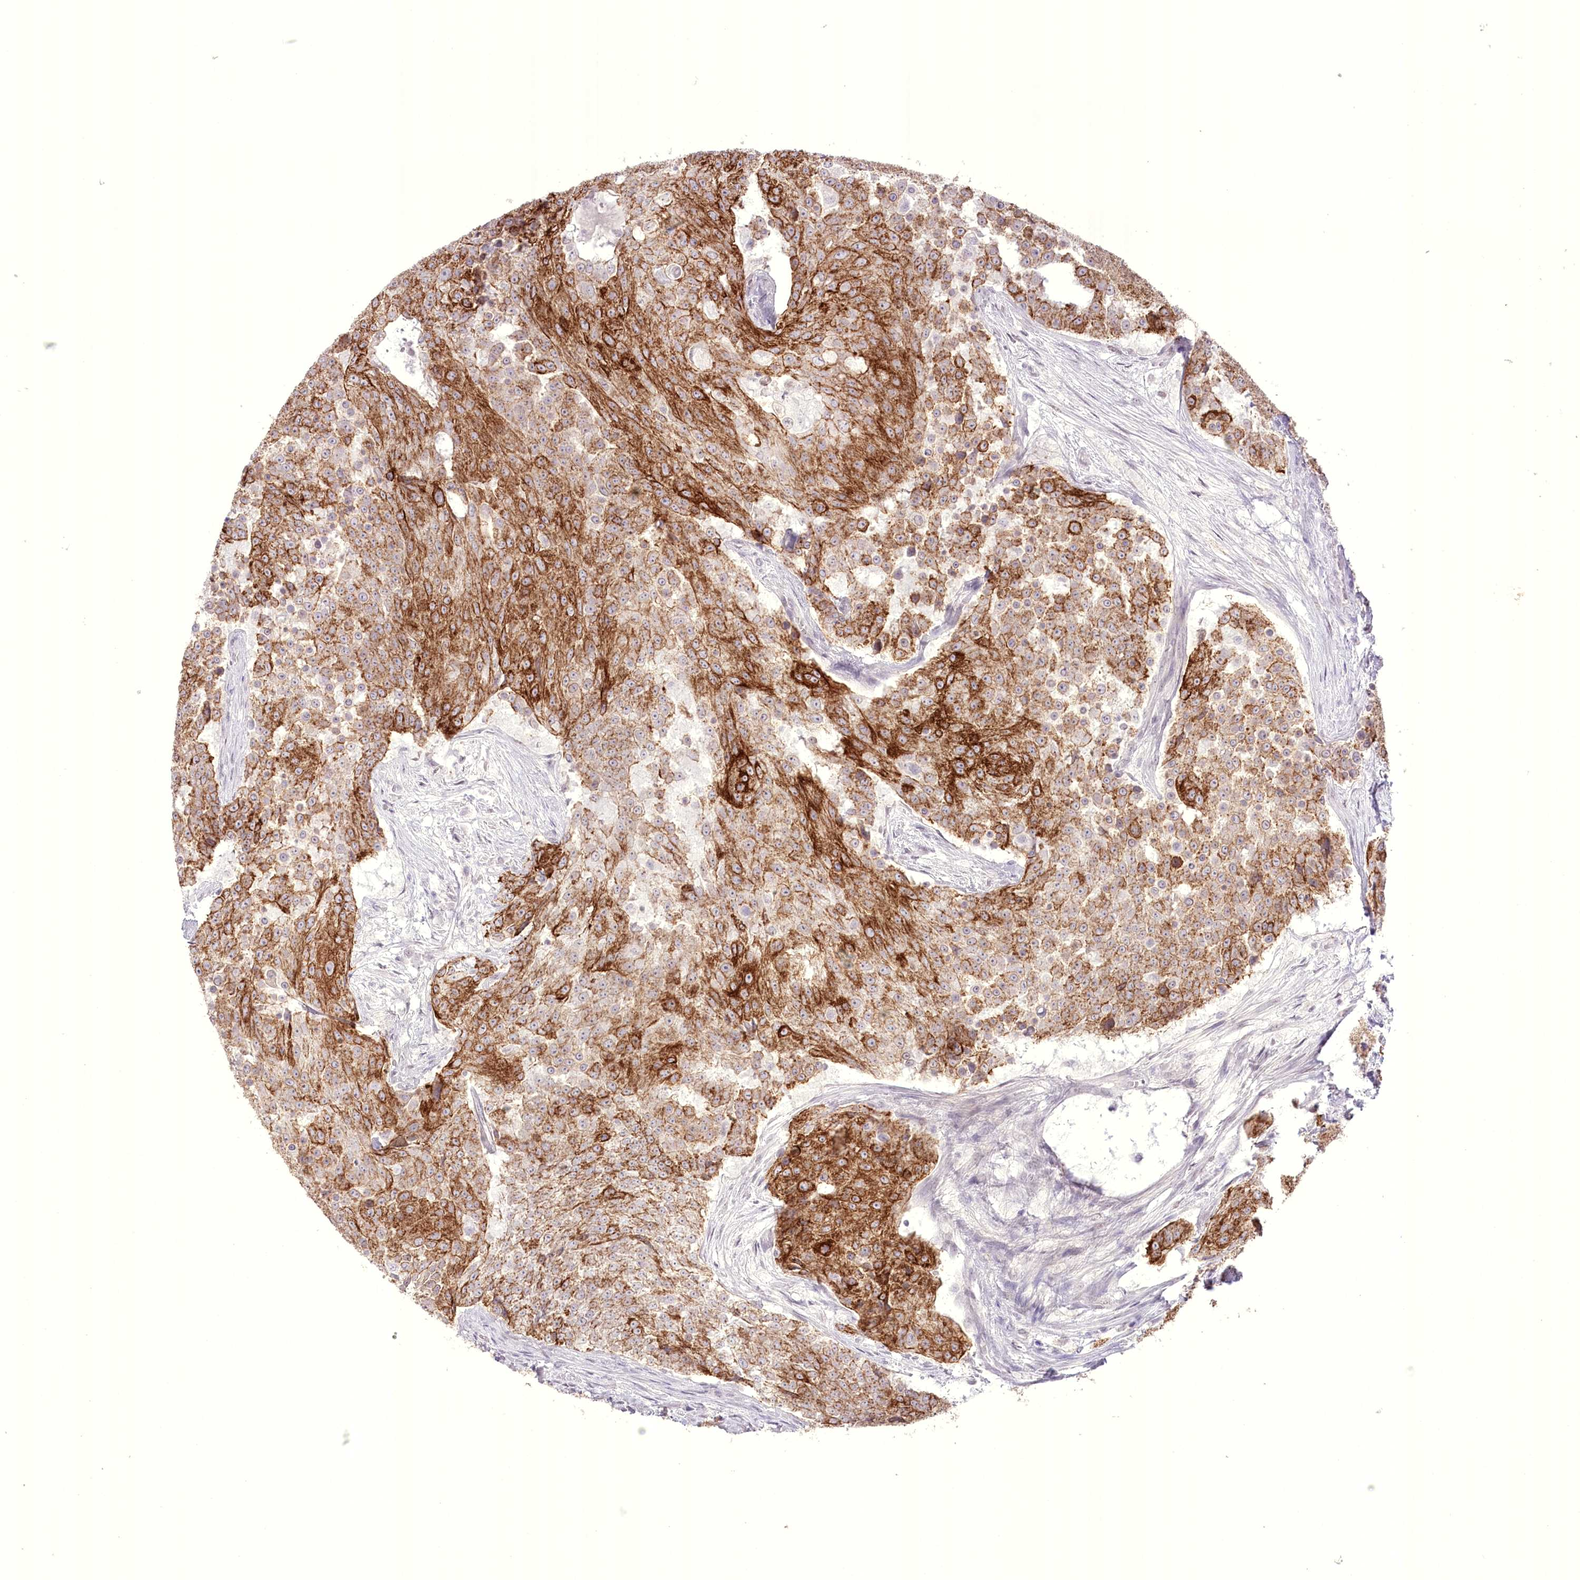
{"staining": {"intensity": "strong", "quantity": ">75%", "location": "cytoplasmic/membranous"}, "tissue": "urothelial cancer", "cell_type": "Tumor cells", "image_type": "cancer", "snomed": [{"axis": "morphology", "description": "Urothelial carcinoma, High grade"}, {"axis": "topography", "description": "Urinary bladder"}], "caption": "This image displays immunohistochemistry (IHC) staining of urothelial cancer, with high strong cytoplasmic/membranous staining in approximately >75% of tumor cells.", "gene": "SLC39A10", "patient": {"sex": "female", "age": 63}}